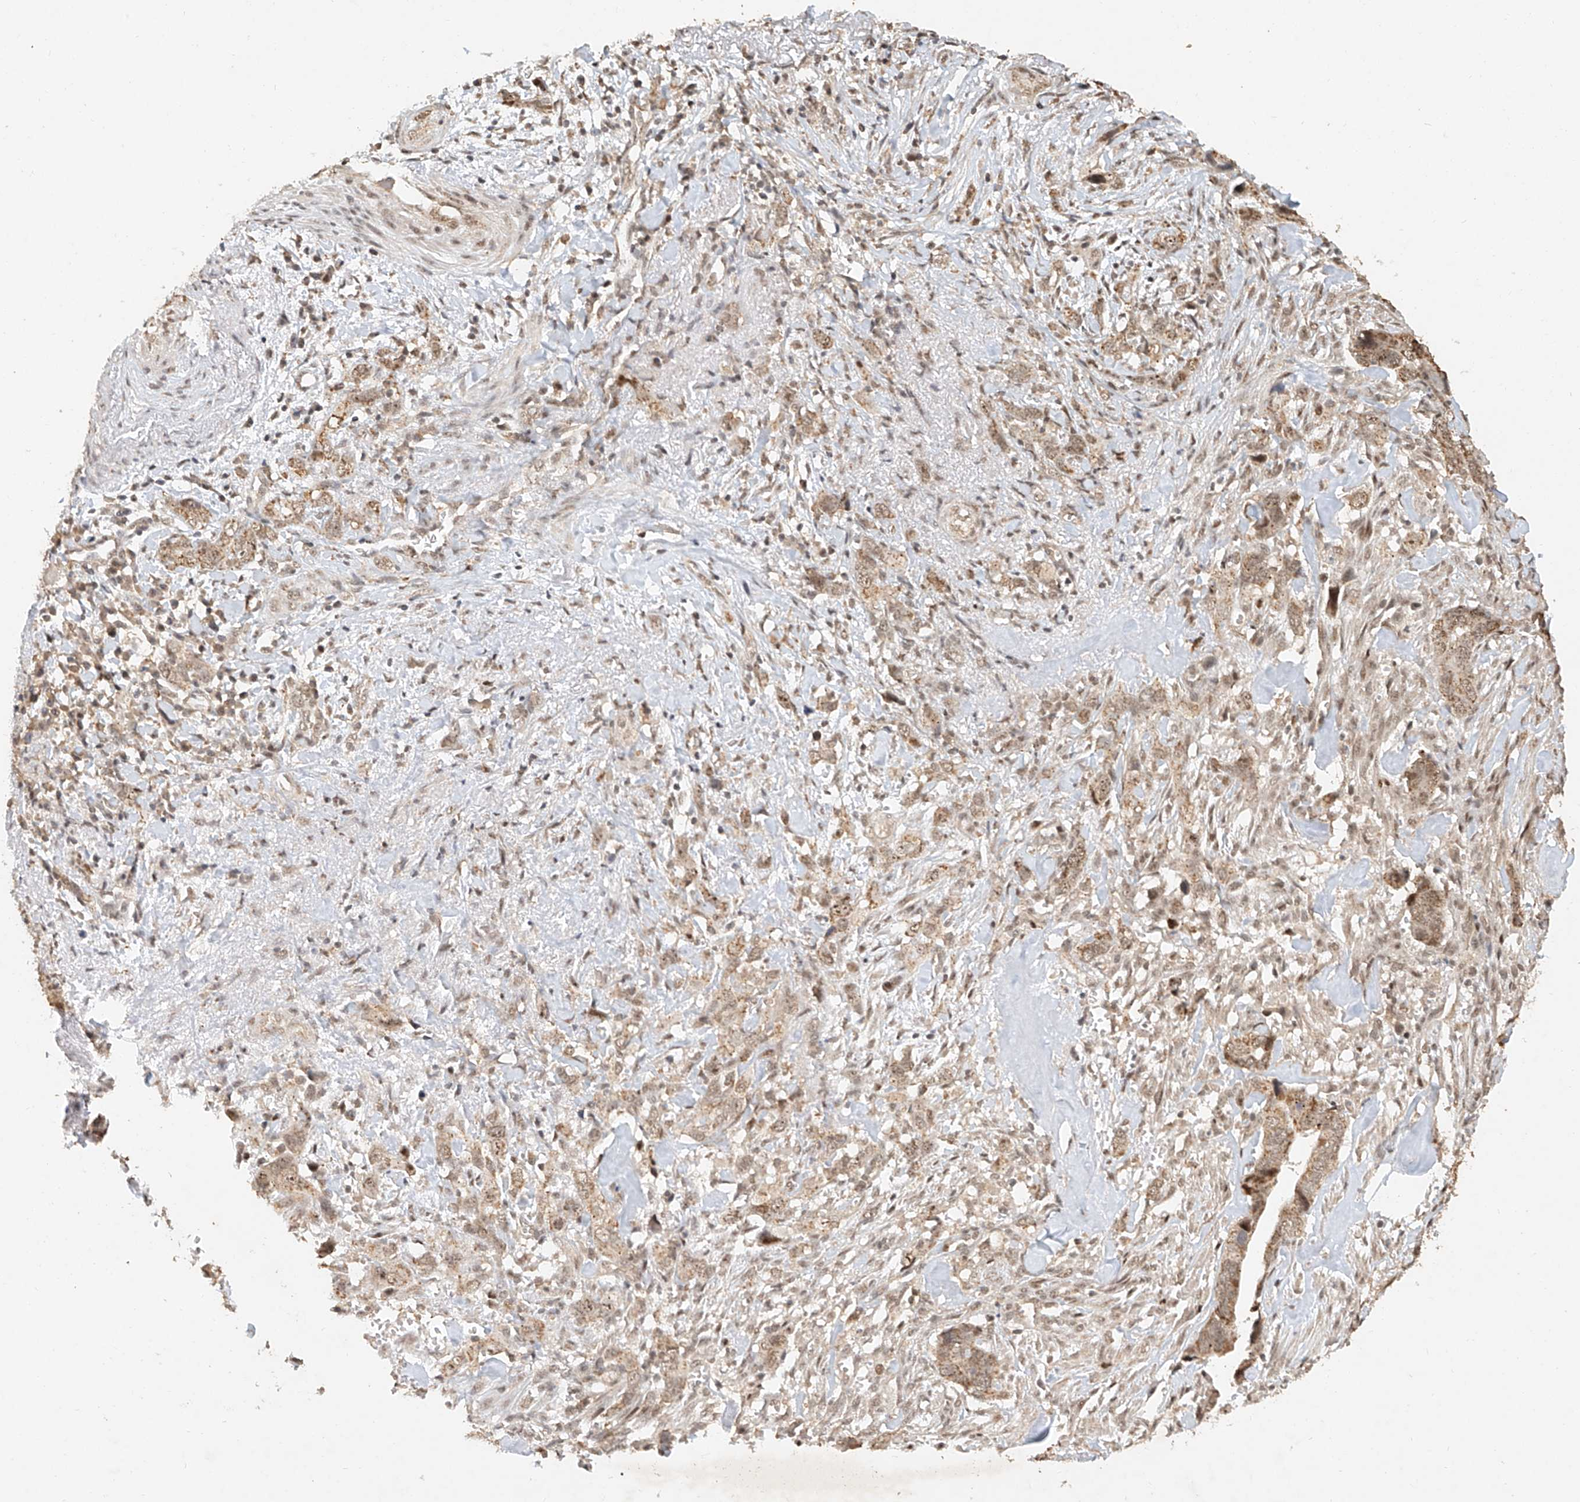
{"staining": {"intensity": "weak", "quantity": ">75%", "location": "cytoplasmic/membranous,nuclear"}, "tissue": "liver cancer", "cell_type": "Tumor cells", "image_type": "cancer", "snomed": [{"axis": "morphology", "description": "Cholangiocarcinoma"}, {"axis": "topography", "description": "Liver"}], "caption": "This micrograph demonstrates immunohistochemistry staining of human liver cholangiocarcinoma, with low weak cytoplasmic/membranous and nuclear expression in about >75% of tumor cells.", "gene": "CXorf58", "patient": {"sex": "female", "age": 79}}